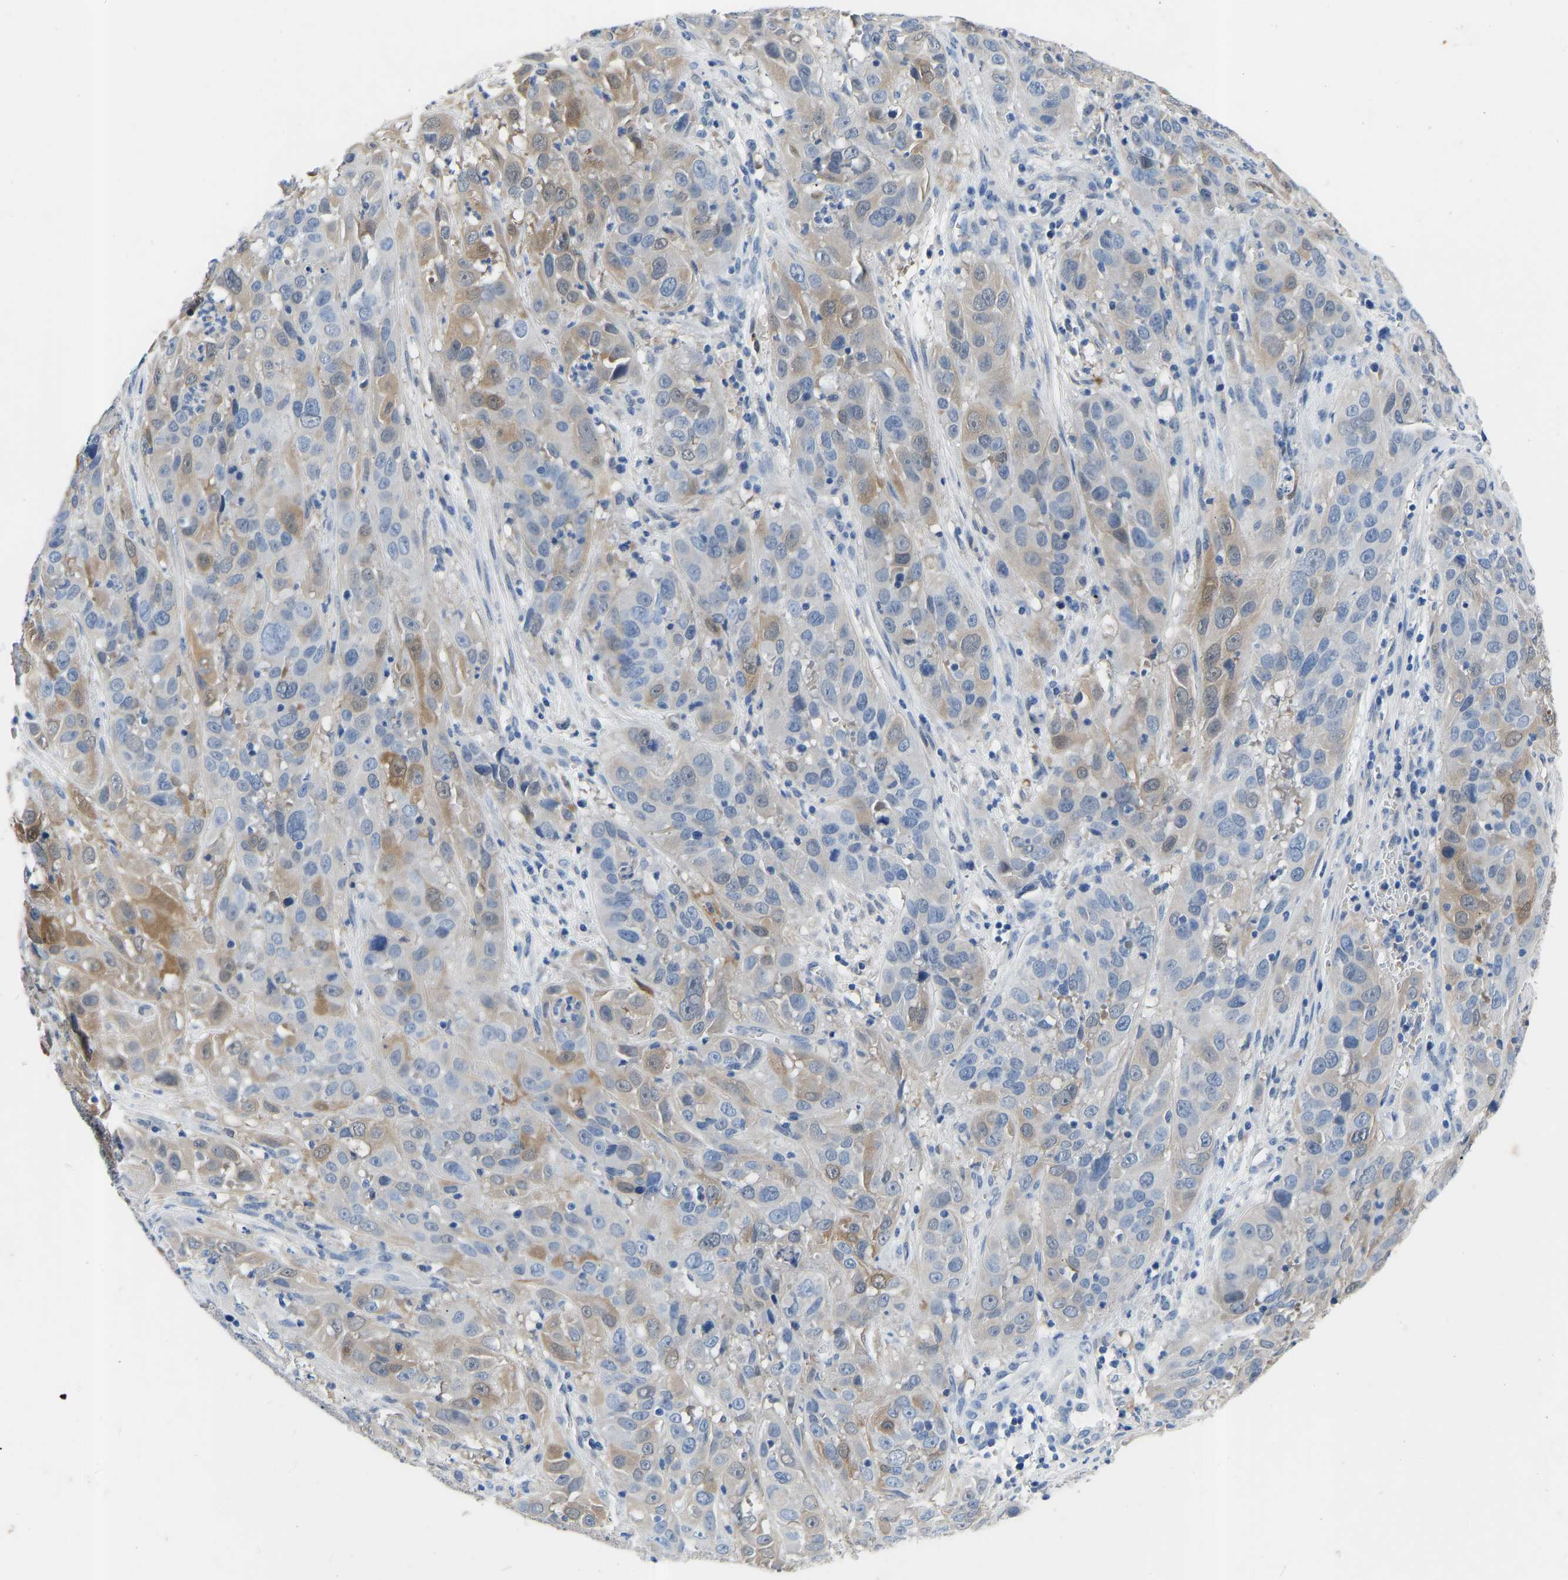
{"staining": {"intensity": "moderate", "quantity": "<25%", "location": "cytoplasmic/membranous"}, "tissue": "cervical cancer", "cell_type": "Tumor cells", "image_type": "cancer", "snomed": [{"axis": "morphology", "description": "Squamous cell carcinoma, NOS"}, {"axis": "topography", "description": "Cervix"}], "caption": "Human cervical cancer (squamous cell carcinoma) stained for a protein (brown) displays moderate cytoplasmic/membranous positive positivity in approximately <25% of tumor cells.", "gene": "RBP1", "patient": {"sex": "female", "age": 32}}